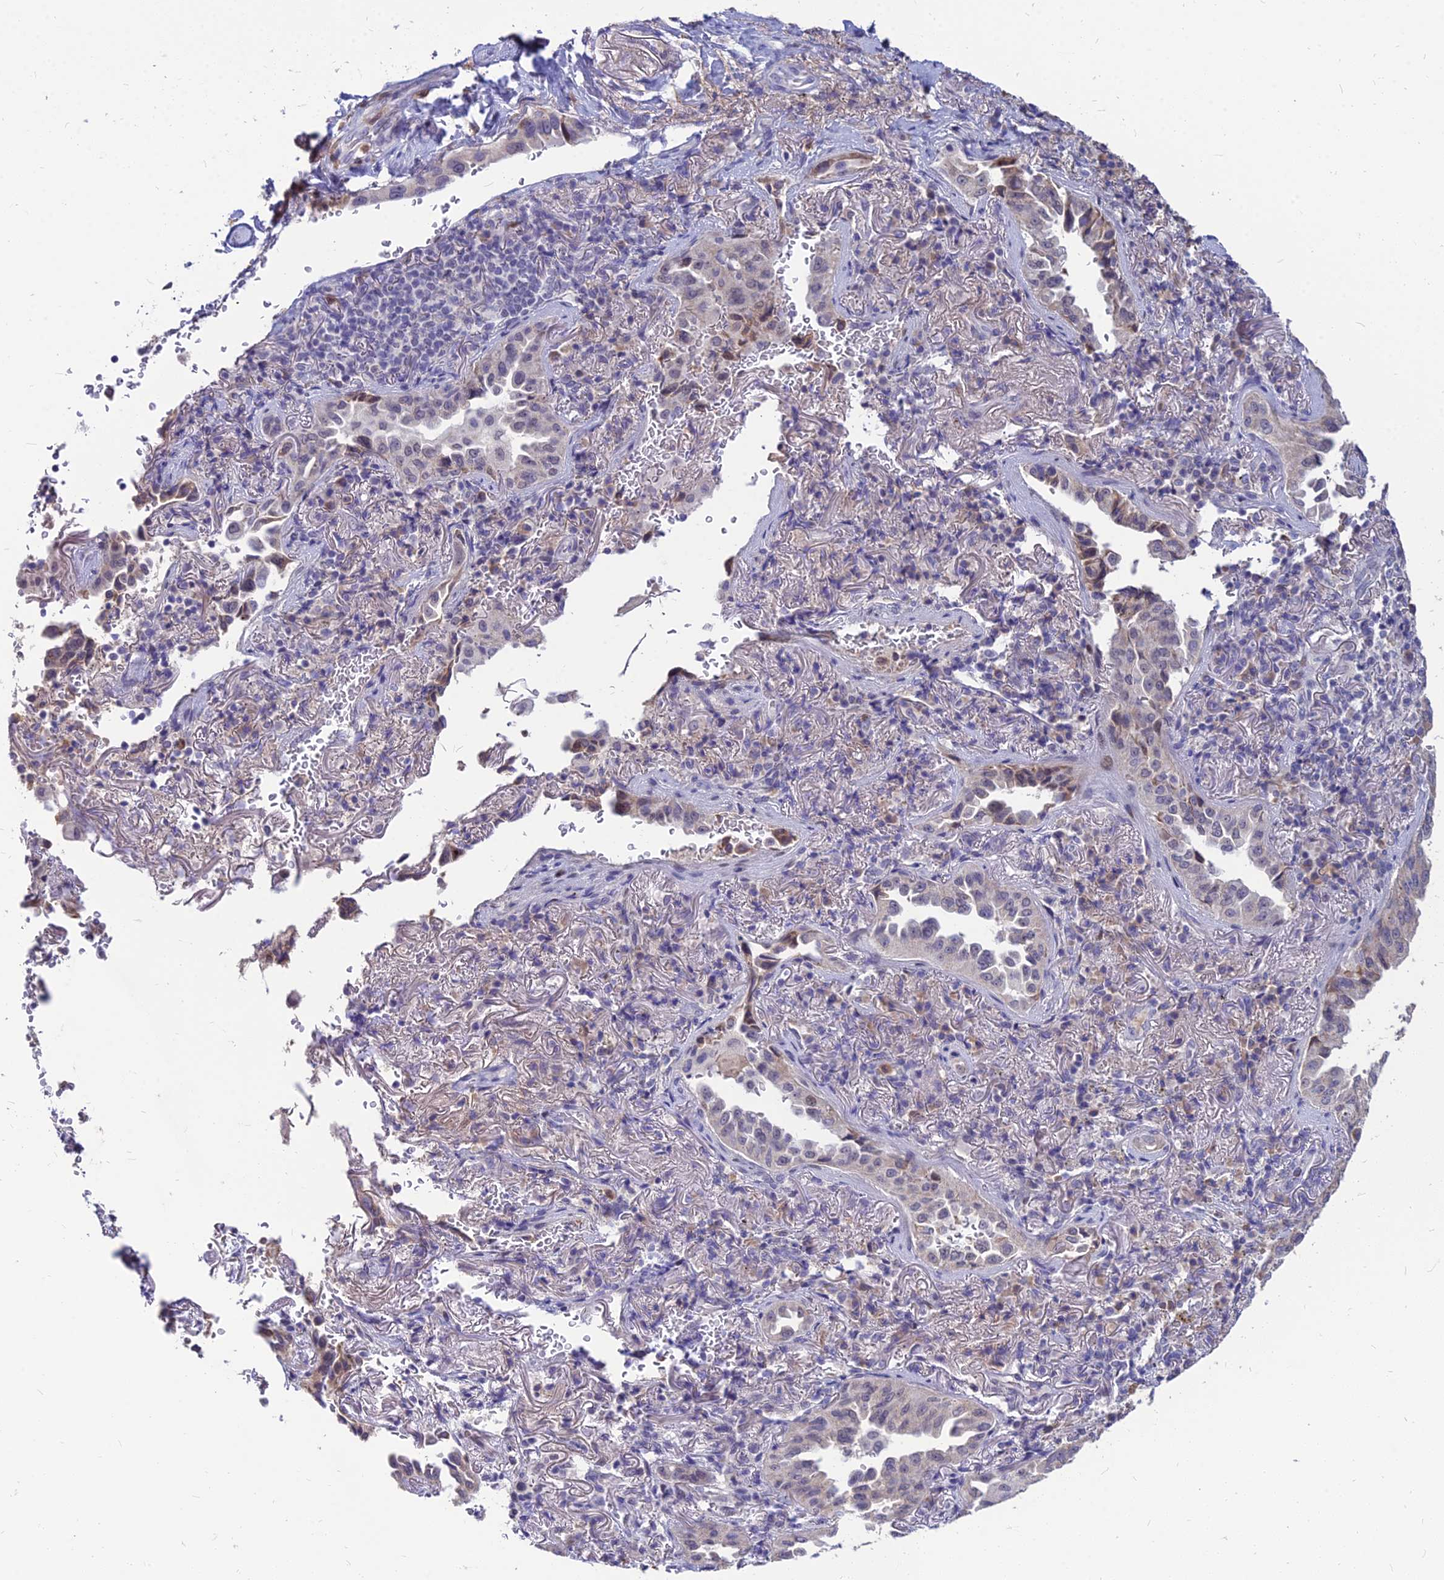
{"staining": {"intensity": "weak", "quantity": "<25%", "location": "cytoplasmic/membranous"}, "tissue": "lung cancer", "cell_type": "Tumor cells", "image_type": "cancer", "snomed": [{"axis": "morphology", "description": "Adenocarcinoma, NOS"}, {"axis": "topography", "description": "Lung"}], "caption": "Immunohistochemistry micrograph of neoplastic tissue: lung adenocarcinoma stained with DAB (3,3'-diaminobenzidine) demonstrates no significant protein expression in tumor cells. (DAB (3,3'-diaminobenzidine) IHC, high magnification).", "gene": "GOLGA6D", "patient": {"sex": "female", "age": 69}}